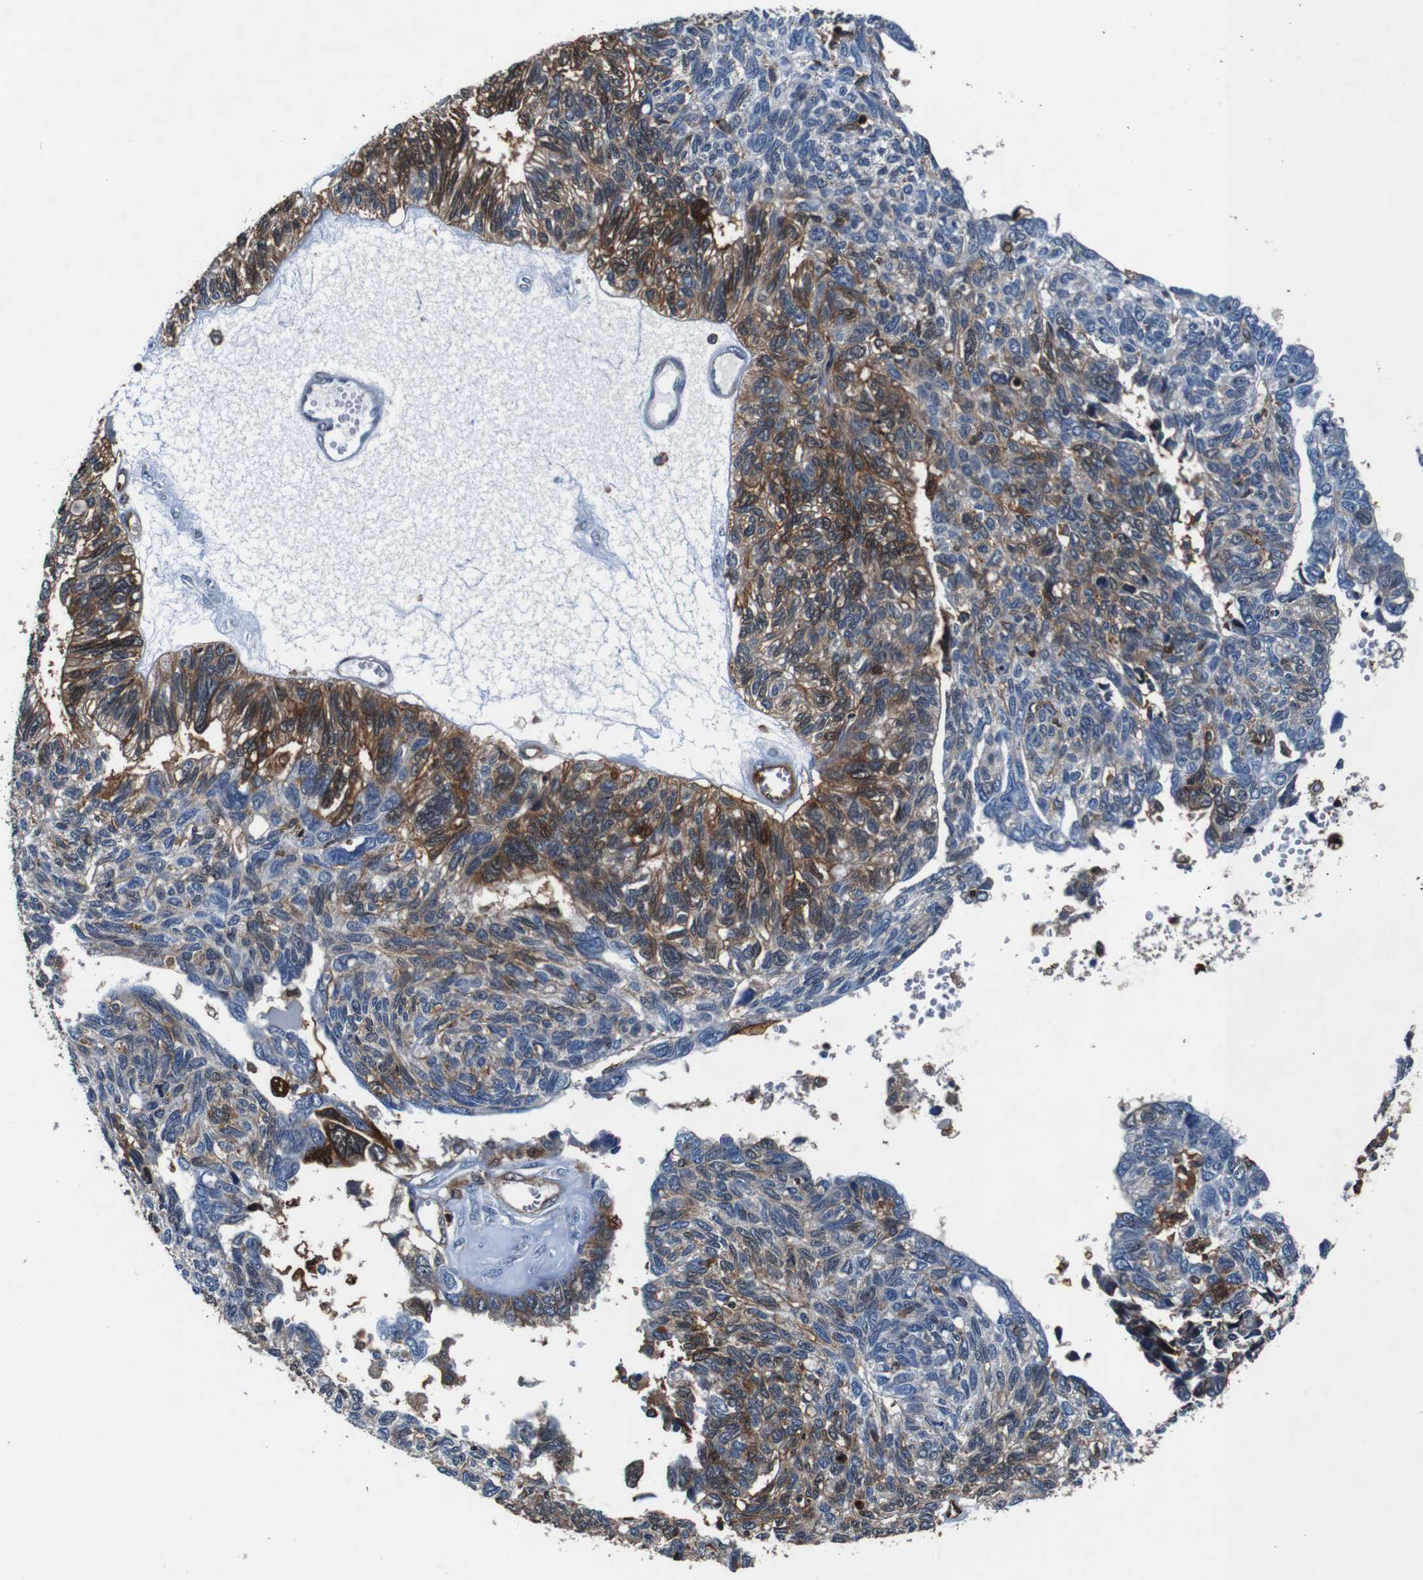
{"staining": {"intensity": "strong", "quantity": "25%-75%", "location": "cytoplasmic/membranous,nuclear"}, "tissue": "ovarian cancer", "cell_type": "Tumor cells", "image_type": "cancer", "snomed": [{"axis": "morphology", "description": "Cystadenocarcinoma, serous, NOS"}, {"axis": "topography", "description": "Ovary"}], "caption": "High-magnification brightfield microscopy of serous cystadenocarcinoma (ovarian) stained with DAB (brown) and counterstained with hematoxylin (blue). tumor cells exhibit strong cytoplasmic/membranous and nuclear positivity is appreciated in approximately25%-75% of cells.", "gene": "ANXA1", "patient": {"sex": "female", "age": 79}}